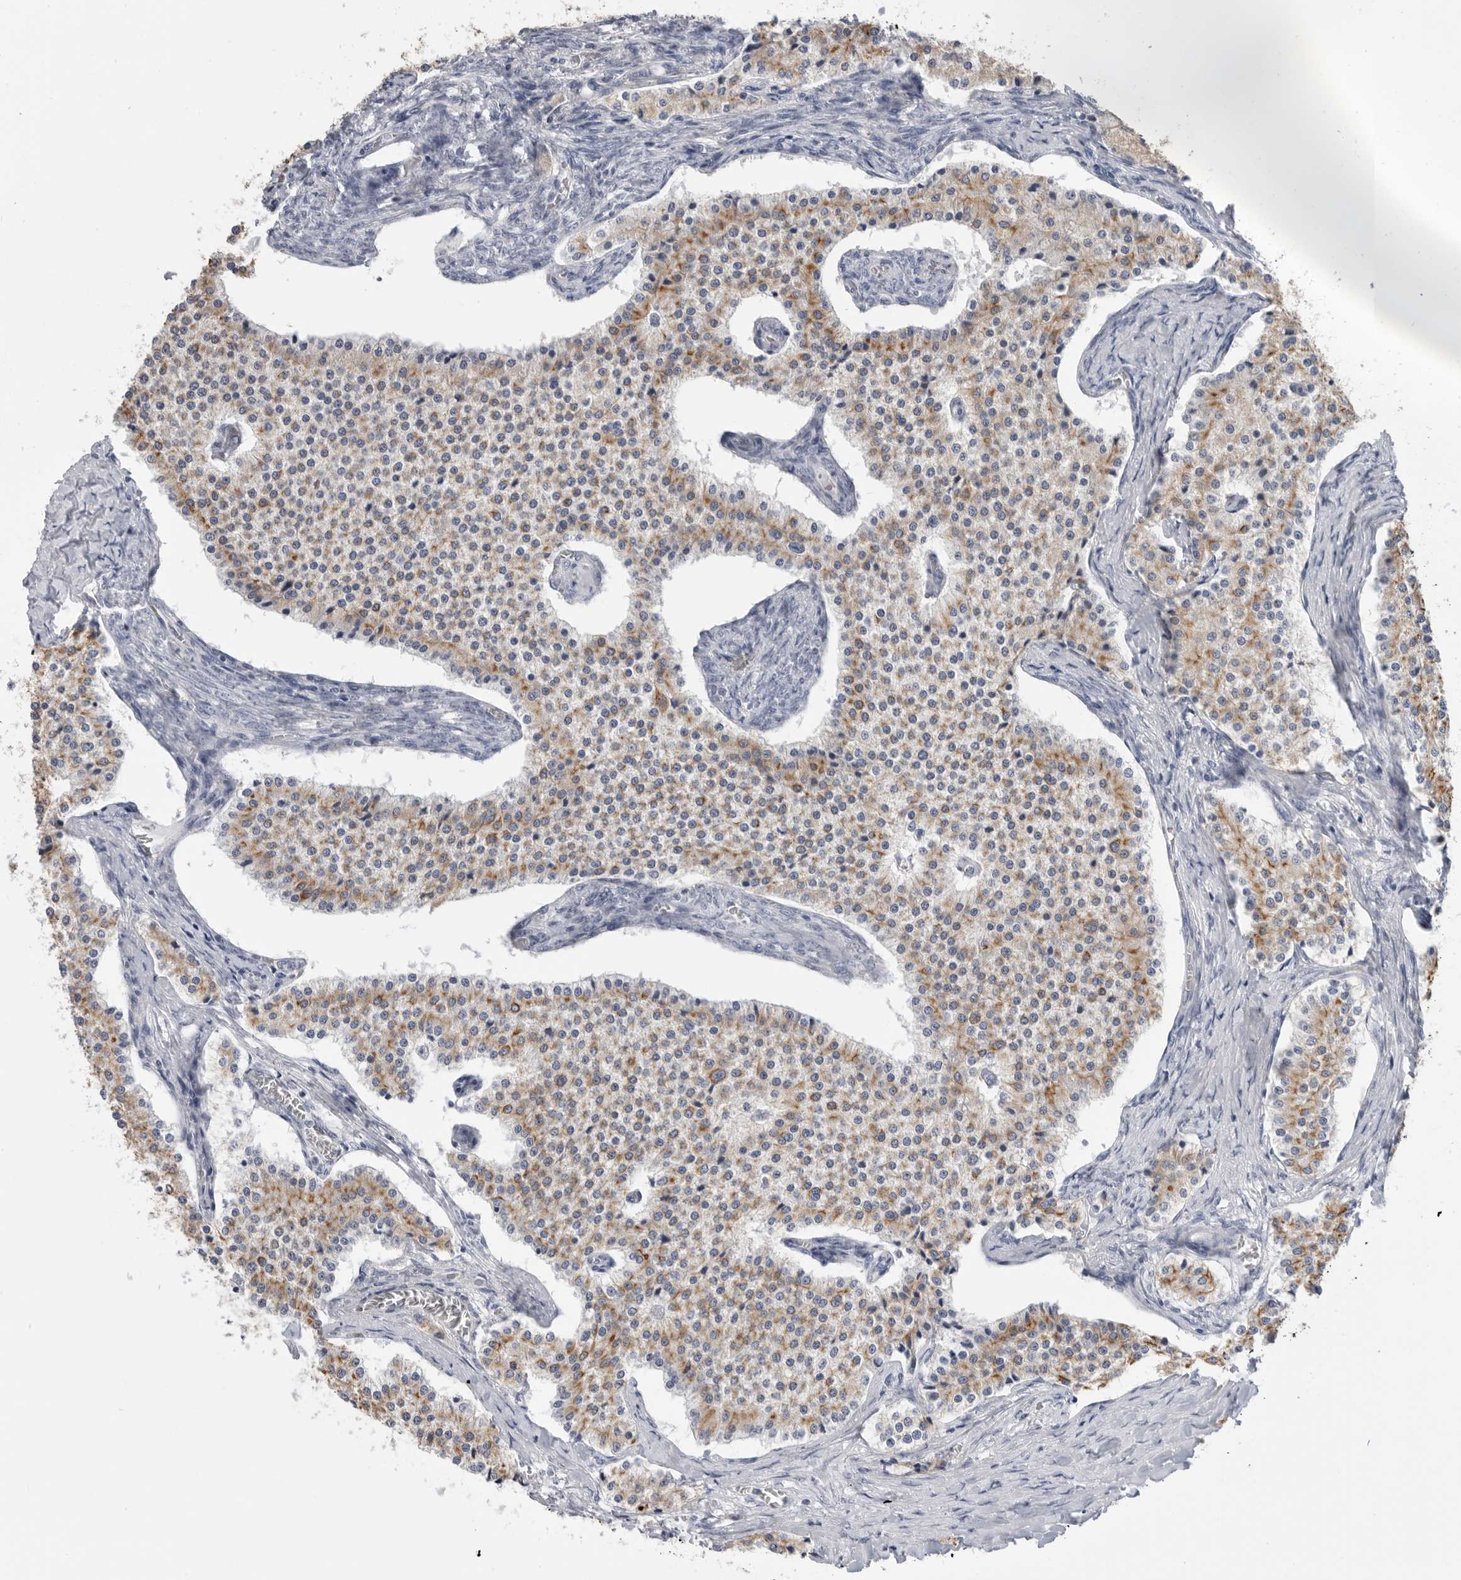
{"staining": {"intensity": "moderate", "quantity": ">75%", "location": "cytoplasmic/membranous"}, "tissue": "carcinoid", "cell_type": "Tumor cells", "image_type": "cancer", "snomed": [{"axis": "morphology", "description": "Carcinoid, malignant, NOS"}, {"axis": "topography", "description": "Colon"}], "caption": "Immunohistochemistry of human malignant carcinoid demonstrates medium levels of moderate cytoplasmic/membranous expression in approximately >75% of tumor cells. (brown staining indicates protein expression, while blue staining denotes nuclei).", "gene": "MTFR1L", "patient": {"sex": "female", "age": 52}}